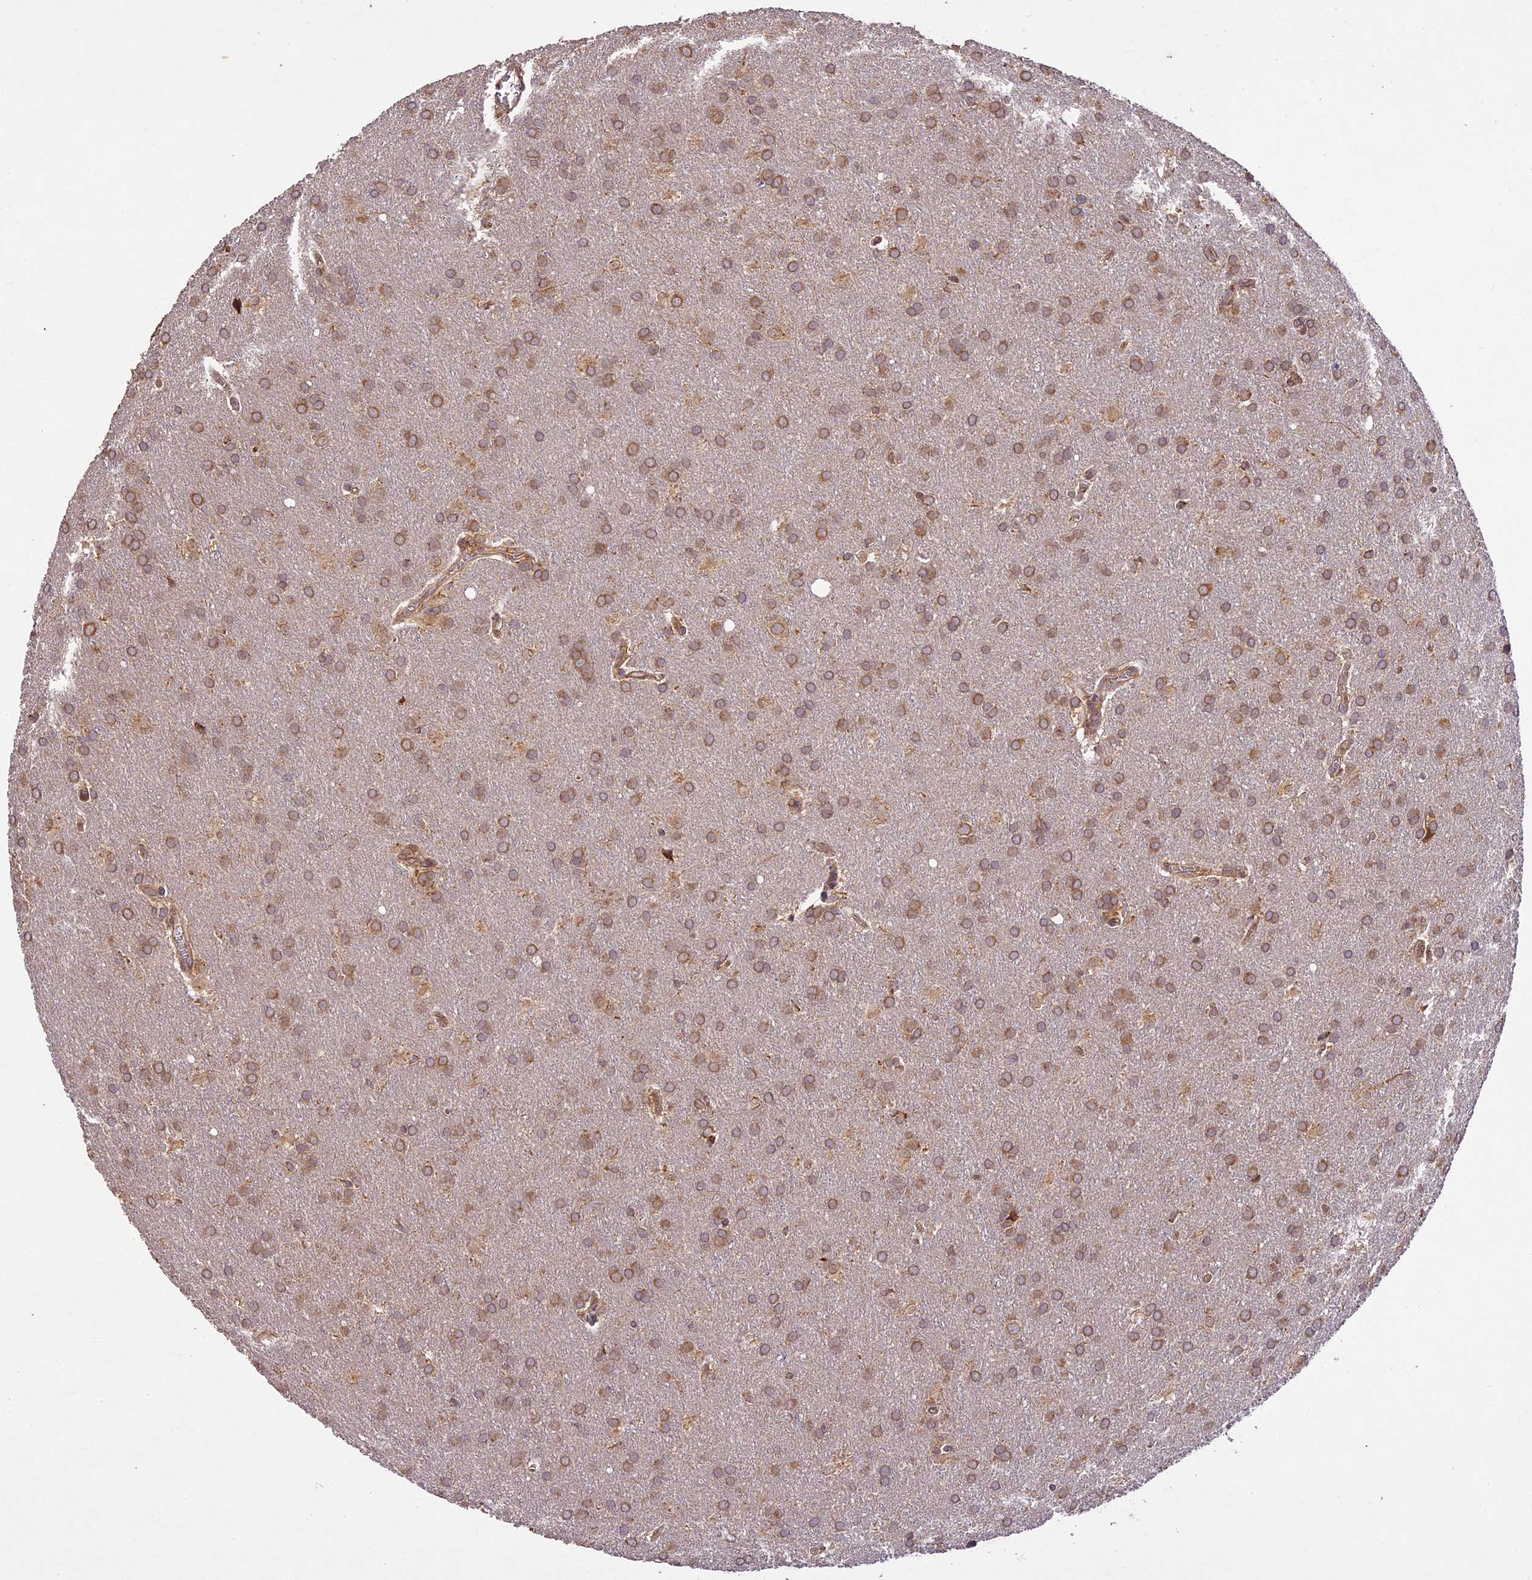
{"staining": {"intensity": "moderate", "quantity": ">75%", "location": "cytoplasmic/membranous"}, "tissue": "glioma", "cell_type": "Tumor cells", "image_type": "cancer", "snomed": [{"axis": "morphology", "description": "Glioma, malignant, Low grade"}, {"axis": "topography", "description": "Brain"}], "caption": "The photomicrograph reveals staining of glioma, revealing moderate cytoplasmic/membranous protein positivity (brown color) within tumor cells.", "gene": "BRAP", "patient": {"sex": "female", "age": 32}}